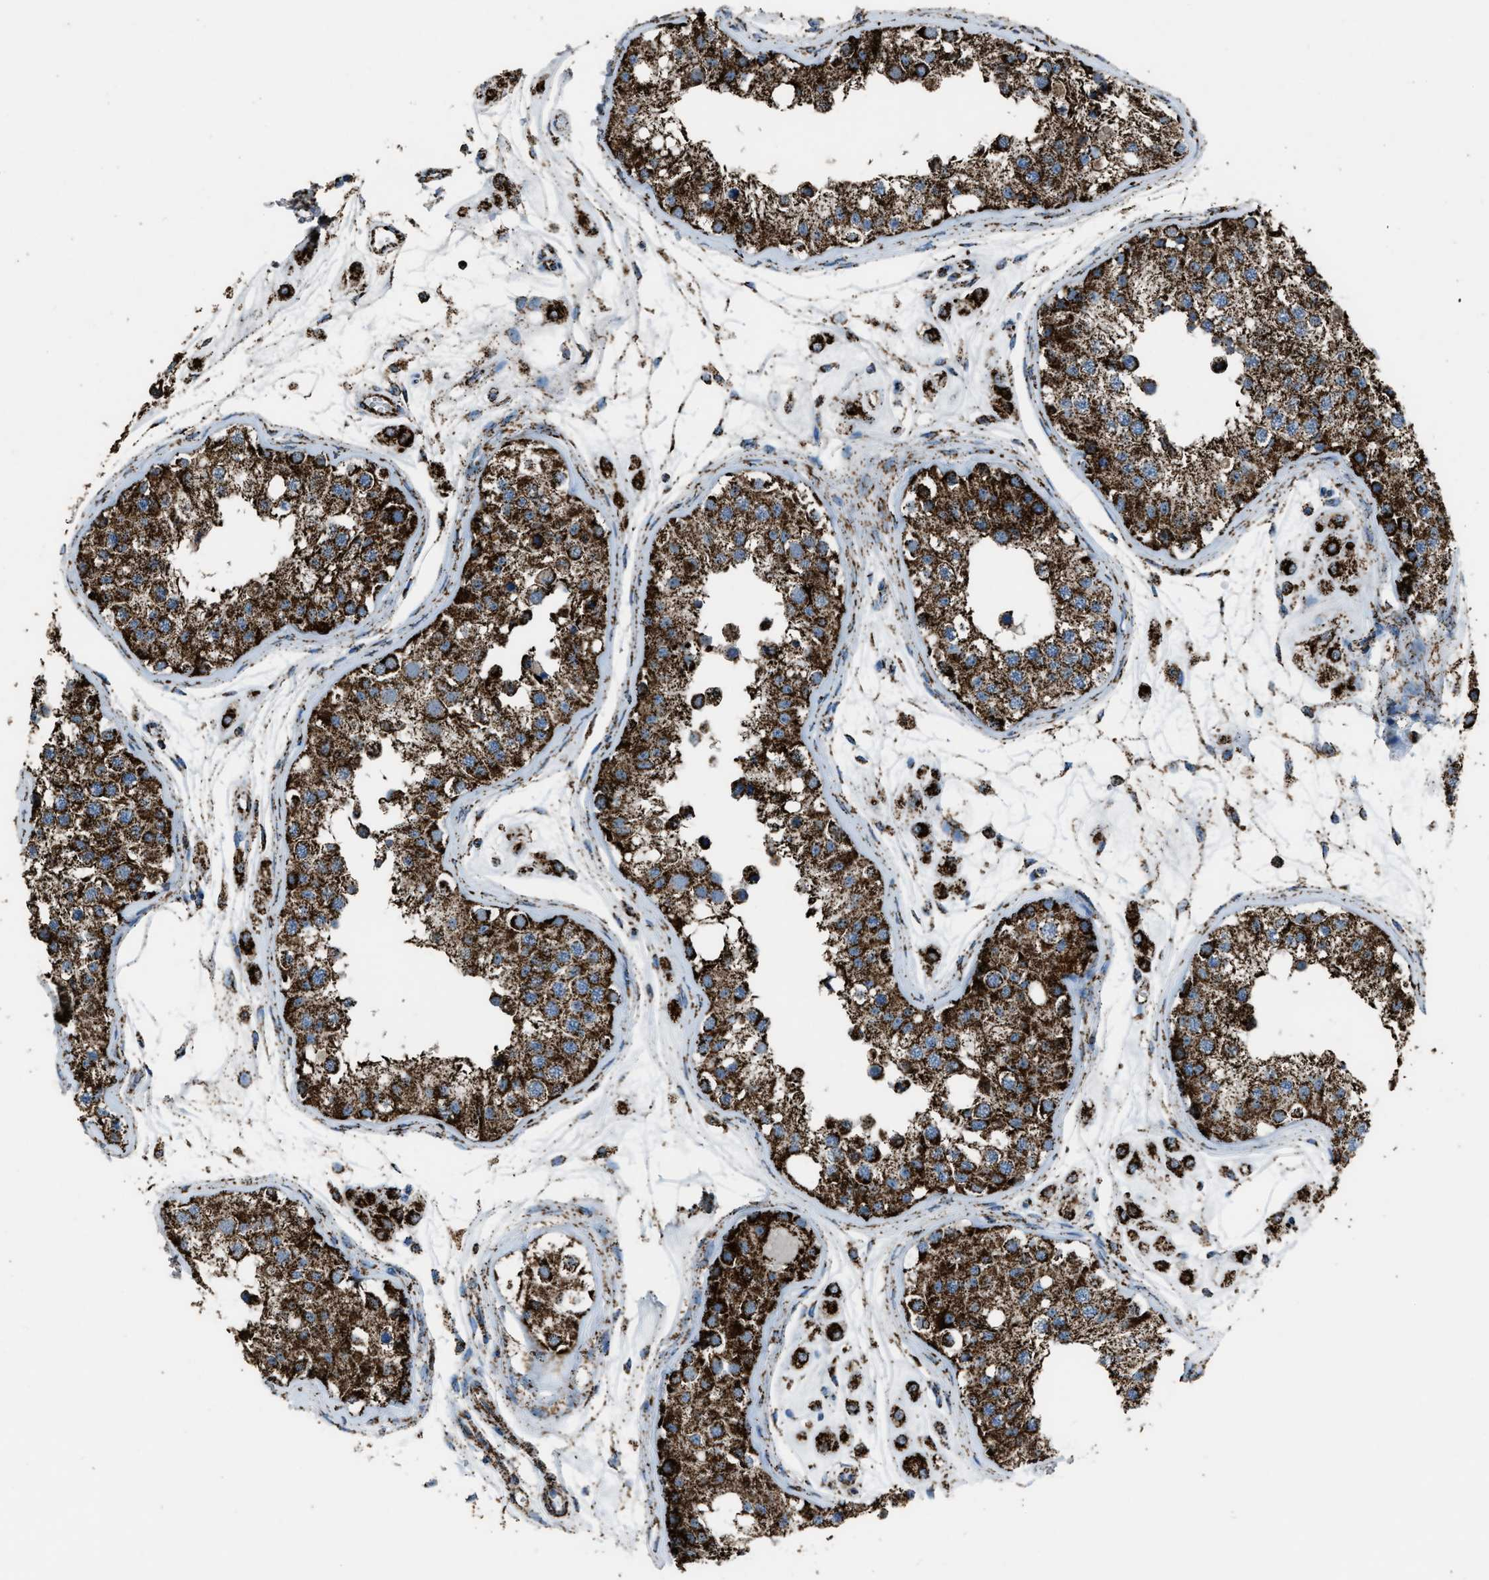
{"staining": {"intensity": "strong", "quantity": ">75%", "location": "cytoplasmic/membranous"}, "tissue": "testis", "cell_type": "Cells in seminiferous ducts", "image_type": "normal", "snomed": [{"axis": "morphology", "description": "Normal tissue, NOS"}, {"axis": "morphology", "description": "Adenocarcinoma, metastatic, NOS"}, {"axis": "topography", "description": "Testis"}], "caption": "The immunohistochemical stain shows strong cytoplasmic/membranous positivity in cells in seminiferous ducts of benign testis. The staining is performed using DAB brown chromogen to label protein expression. The nuclei are counter-stained blue using hematoxylin.", "gene": "MDH2", "patient": {"sex": "male", "age": 26}}